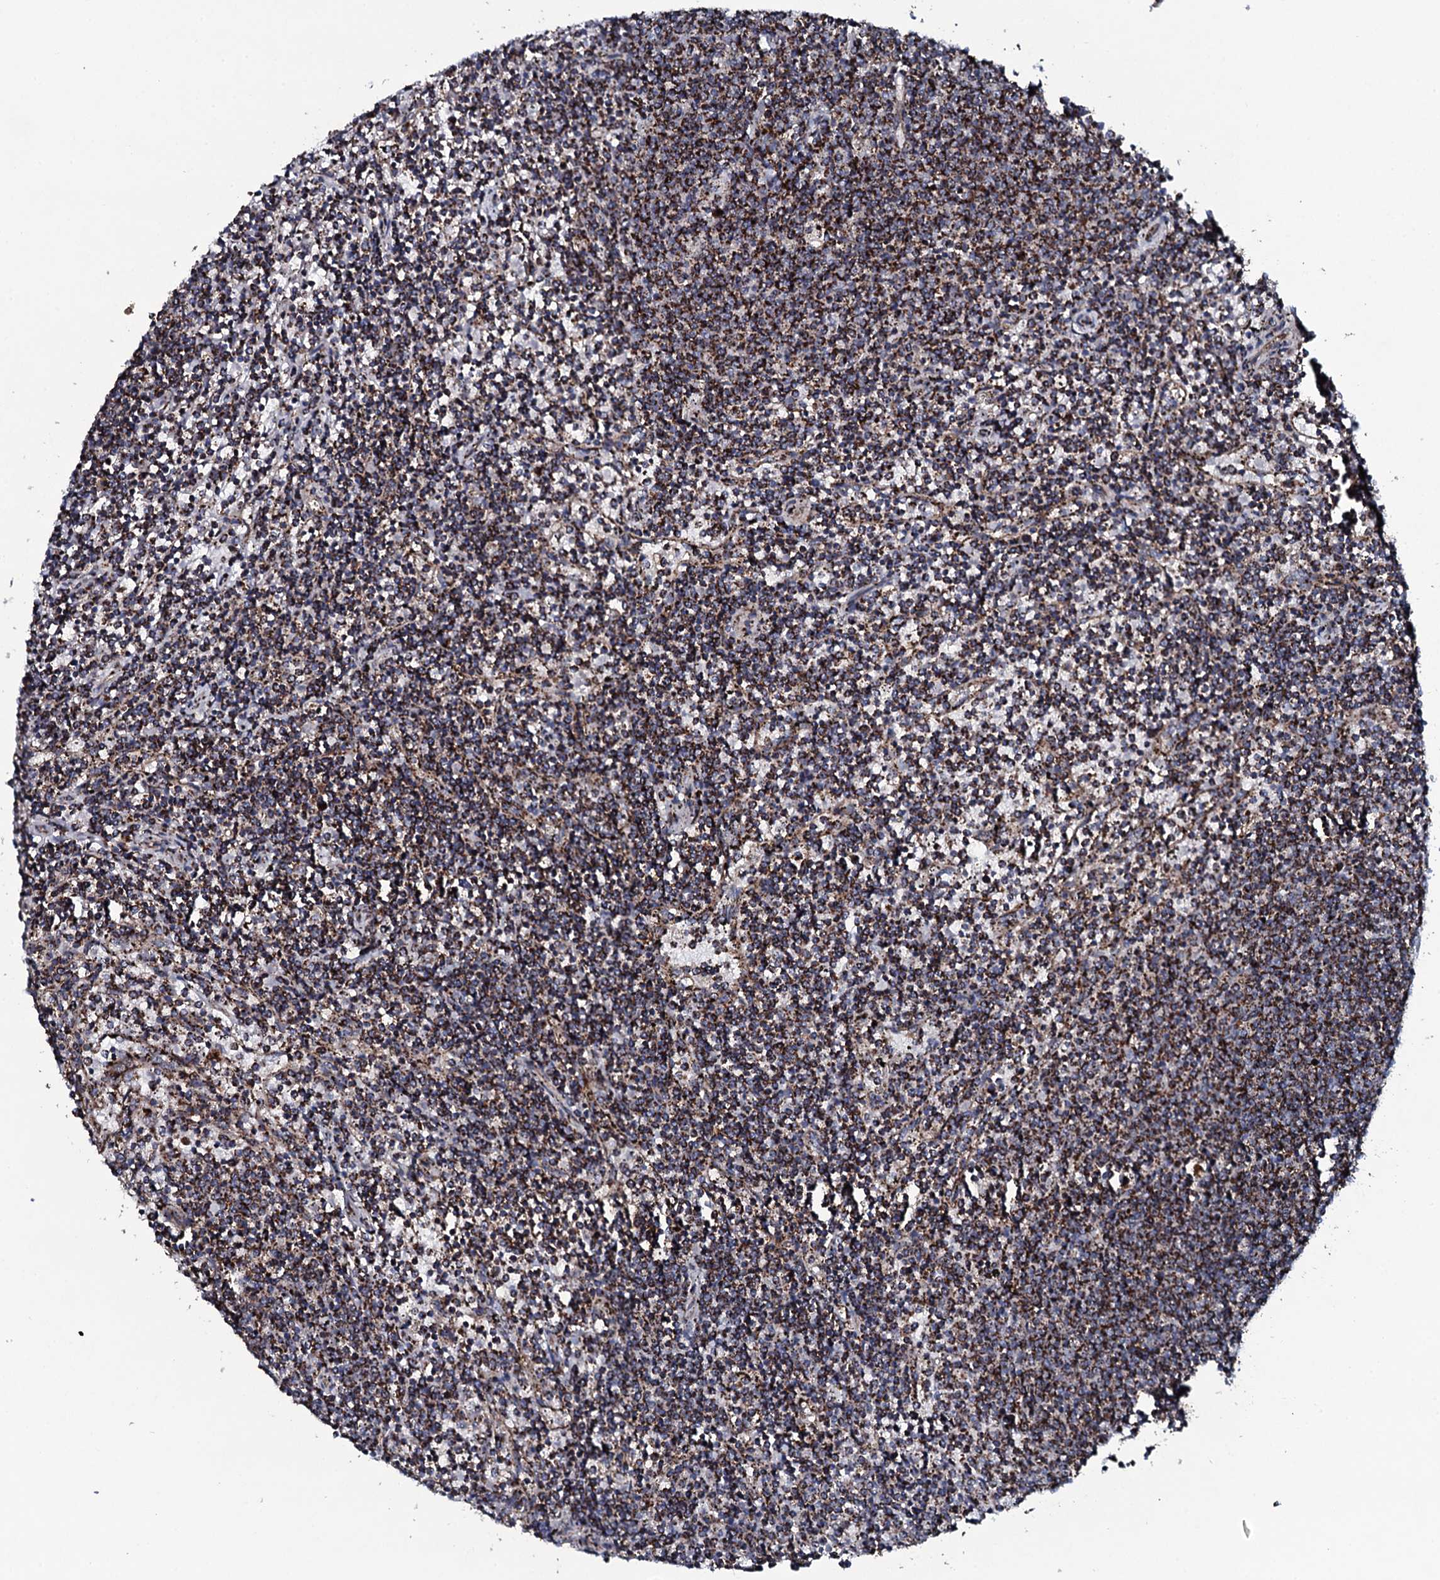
{"staining": {"intensity": "strong", "quantity": "25%-75%", "location": "cytoplasmic/membranous"}, "tissue": "lymphoma", "cell_type": "Tumor cells", "image_type": "cancer", "snomed": [{"axis": "morphology", "description": "Malignant lymphoma, non-Hodgkin's type, Low grade"}, {"axis": "topography", "description": "Spleen"}], "caption": "Immunohistochemical staining of malignant lymphoma, non-Hodgkin's type (low-grade) displays strong cytoplasmic/membranous protein staining in about 25%-75% of tumor cells.", "gene": "EVC2", "patient": {"sex": "female", "age": 50}}